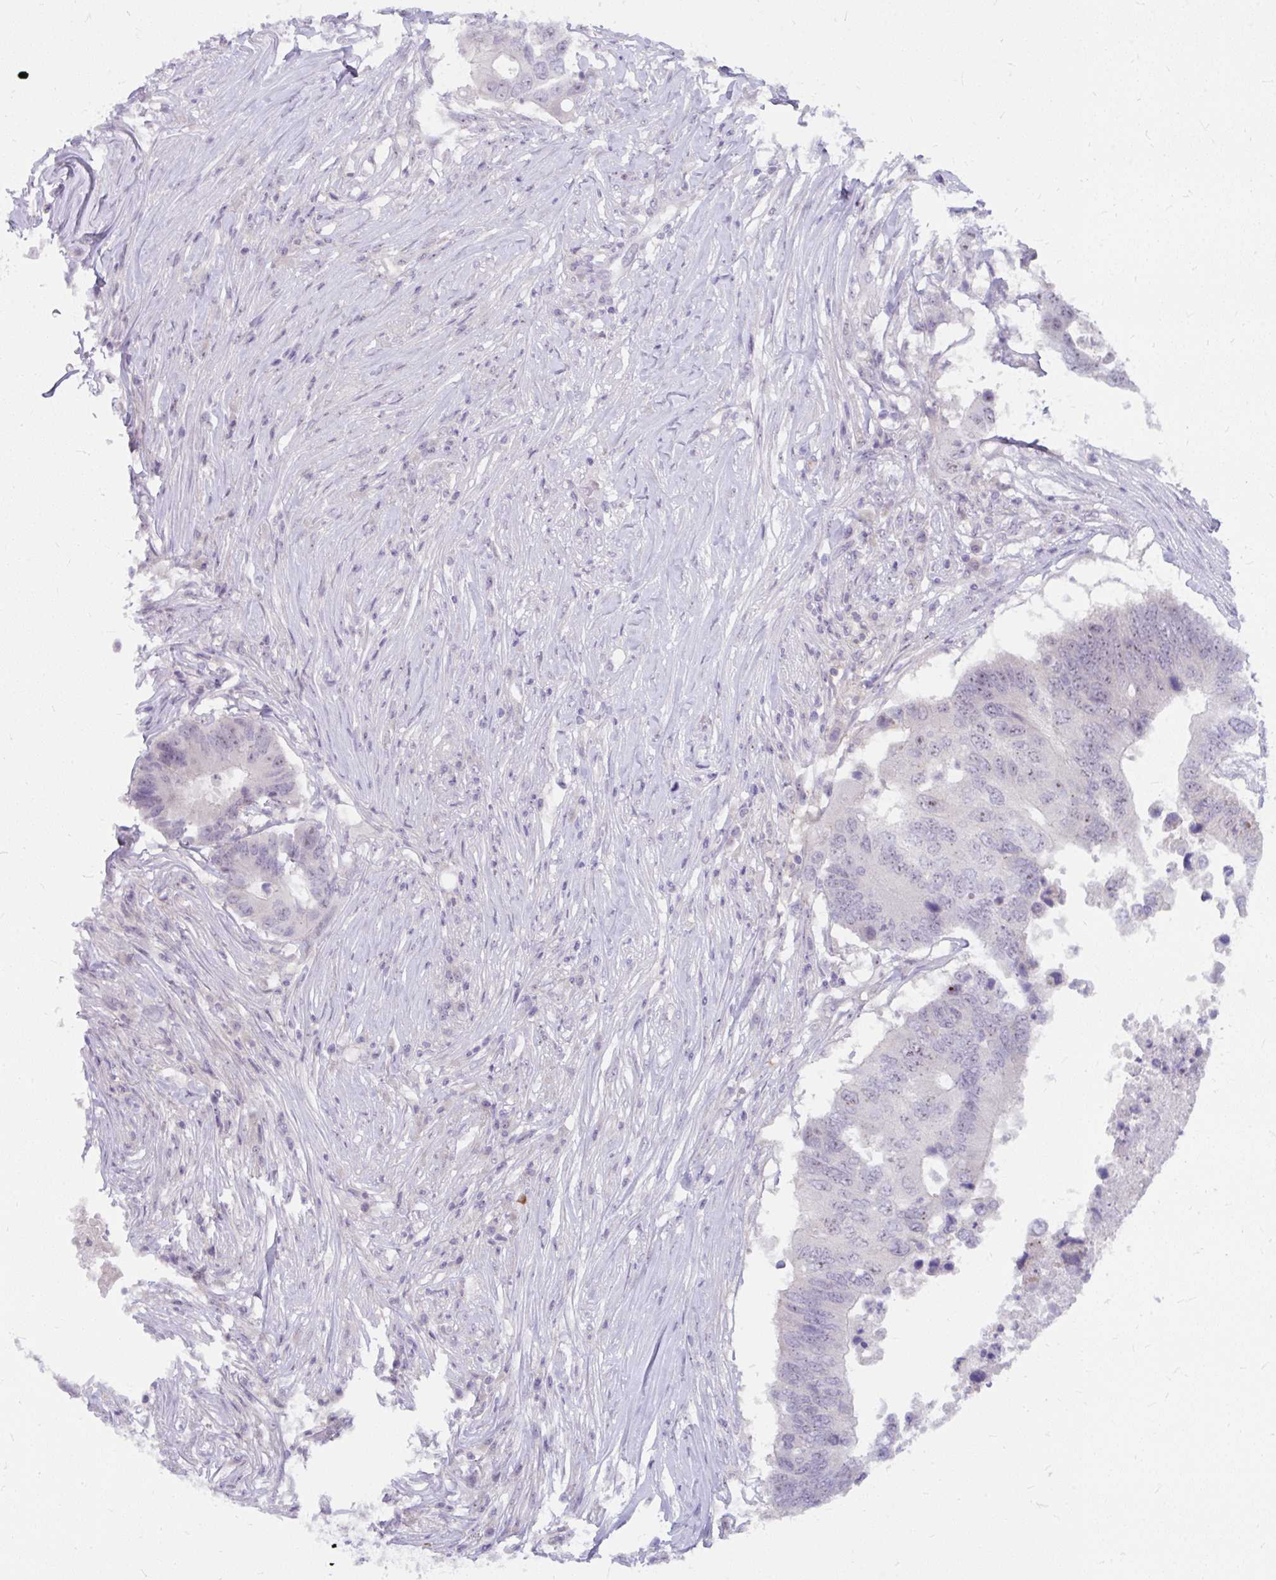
{"staining": {"intensity": "weak", "quantity": "<25%", "location": "nuclear"}, "tissue": "colorectal cancer", "cell_type": "Tumor cells", "image_type": "cancer", "snomed": [{"axis": "morphology", "description": "Adenocarcinoma, NOS"}, {"axis": "topography", "description": "Colon"}], "caption": "Immunohistochemistry (IHC) micrograph of neoplastic tissue: colorectal adenocarcinoma stained with DAB demonstrates no significant protein staining in tumor cells.", "gene": "MUS81", "patient": {"sex": "male", "age": 71}}